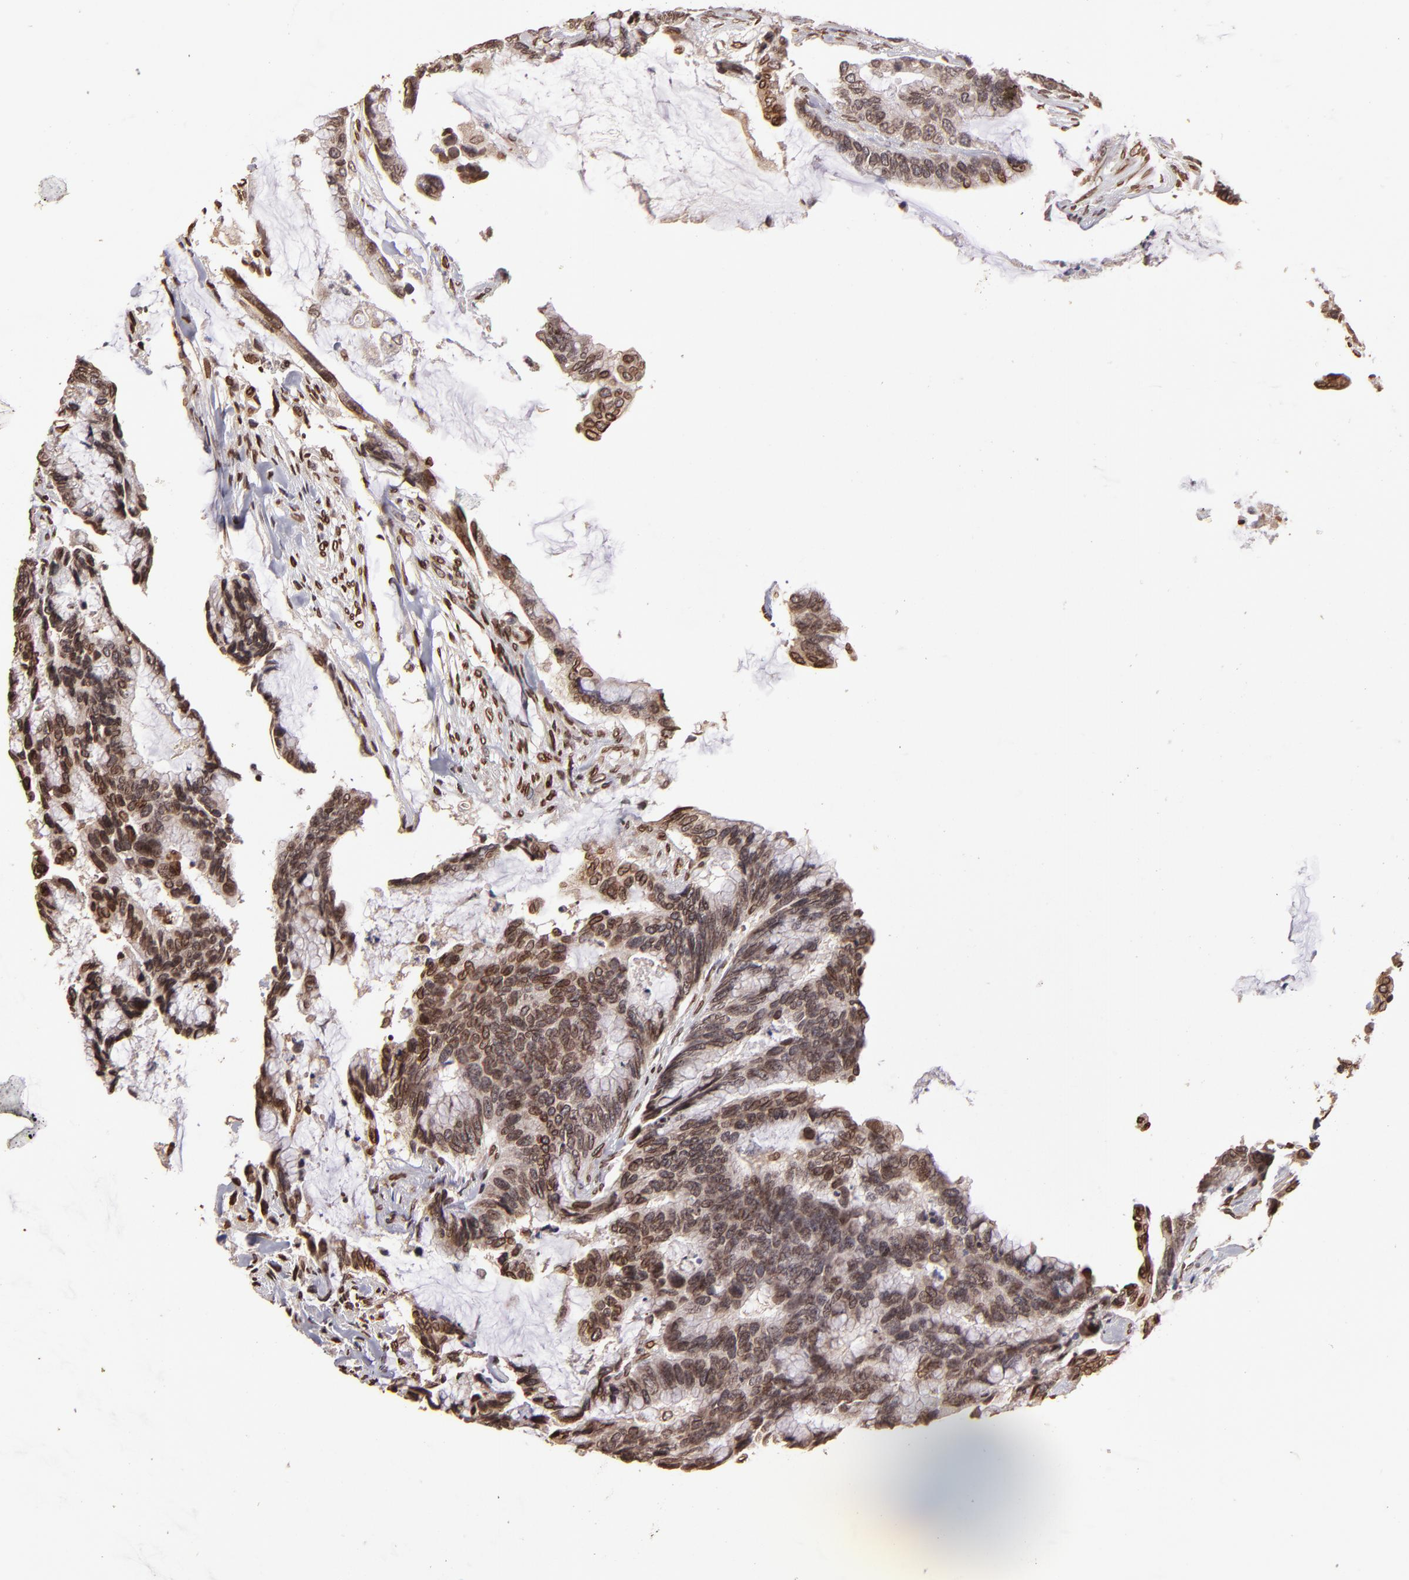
{"staining": {"intensity": "moderate", "quantity": ">75%", "location": "cytoplasmic/membranous,nuclear"}, "tissue": "colorectal cancer", "cell_type": "Tumor cells", "image_type": "cancer", "snomed": [{"axis": "morphology", "description": "Adenocarcinoma, NOS"}, {"axis": "topography", "description": "Rectum"}], "caption": "Human colorectal cancer stained with a brown dye demonstrates moderate cytoplasmic/membranous and nuclear positive positivity in approximately >75% of tumor cells.", "gene": "PUM3", "patient": {"sex": "female", "age": 59}}